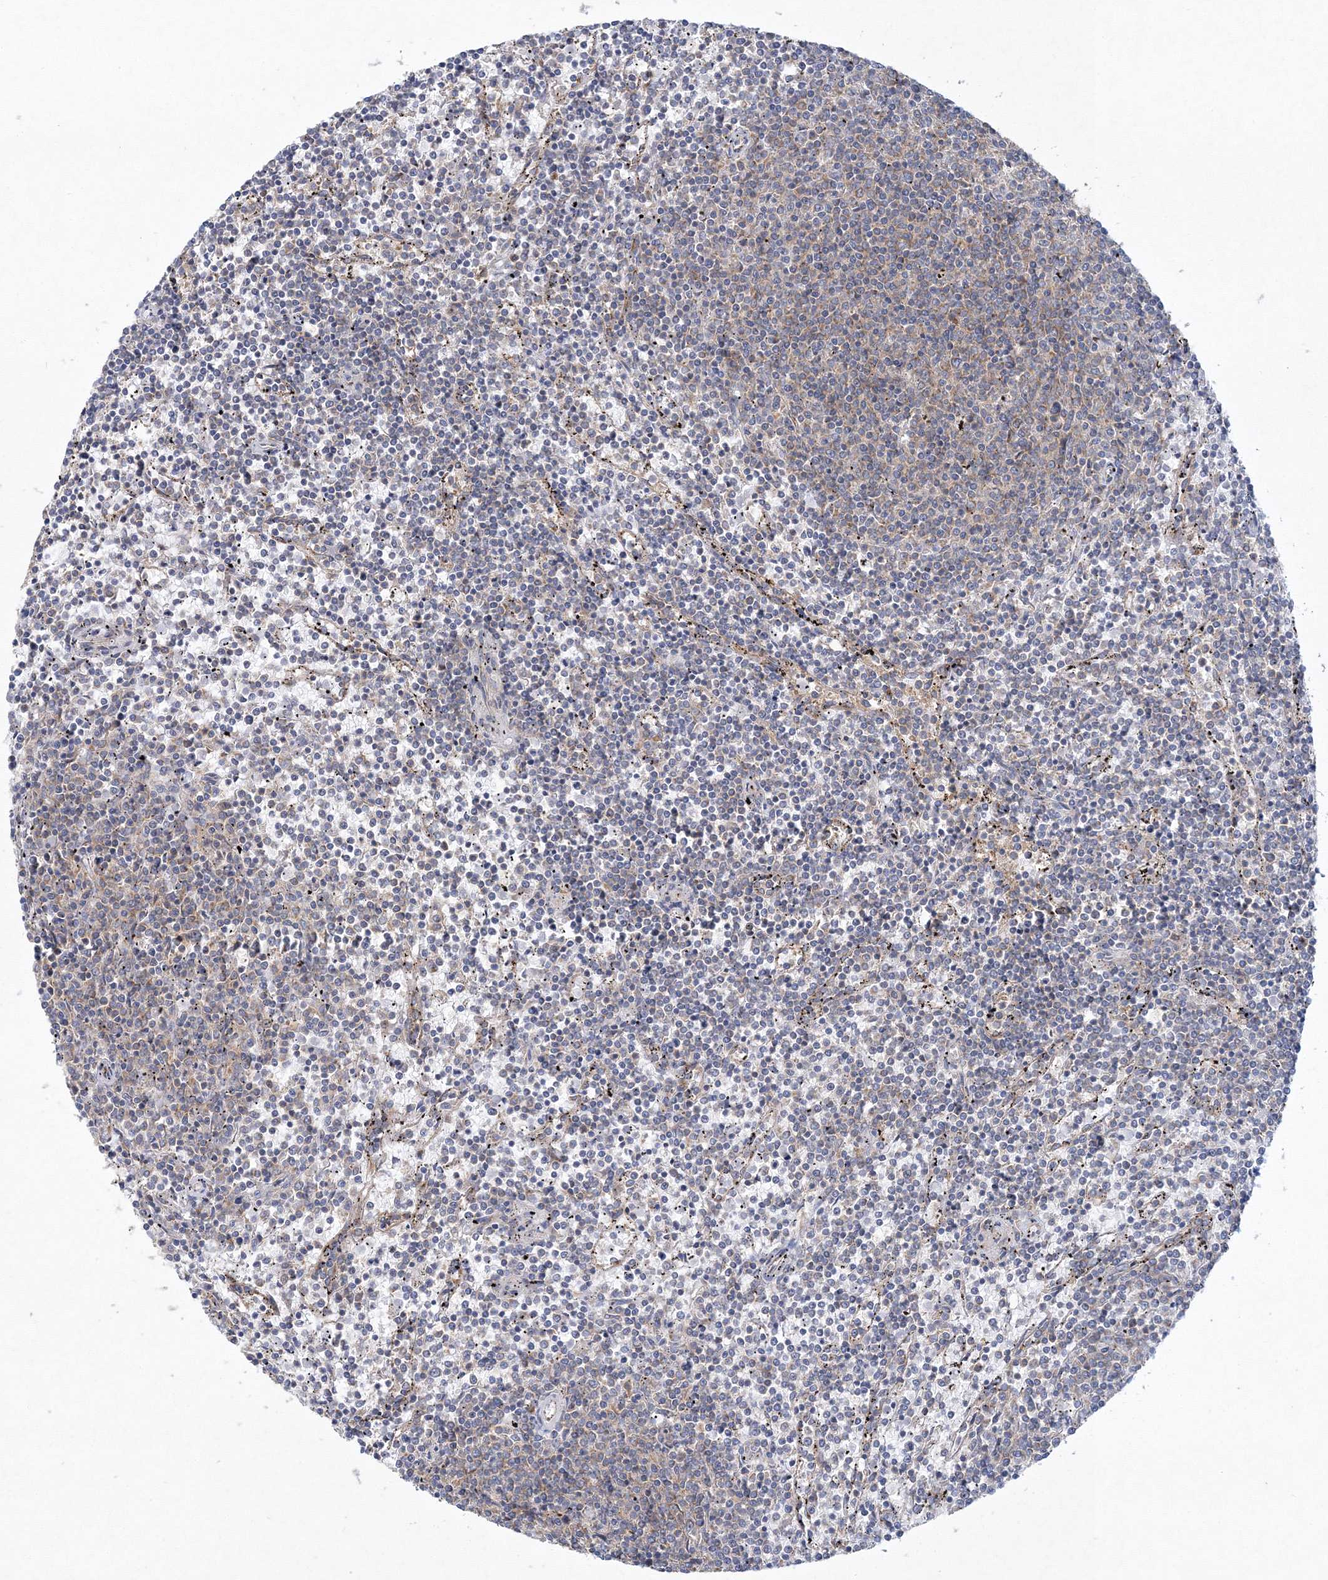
{"staining": {"intensity": "negative", "quantity": "none", "location": "none"}, "tissue": "lymphoma", "cell_type": "Tumor cells", "image_type": "cancer", "snomed": [{"axis": "morphology", "description": "Malignant lymphoma, non-Hodgkin's type, Low grade"}, {"axis": "topography", "description": "Spleen"}], "caption": "Immunohistochemistry photomicrograph of neoplastic tissue: malignant lymphoma, non-Hodgkin's type (low-grade) stained with DAB (3,3'-diaminobenzidine) shows no significant protein positivity in tumor cells.", "gene": "SEC23IP", "patient": {"sex": "female", "age": 50}}